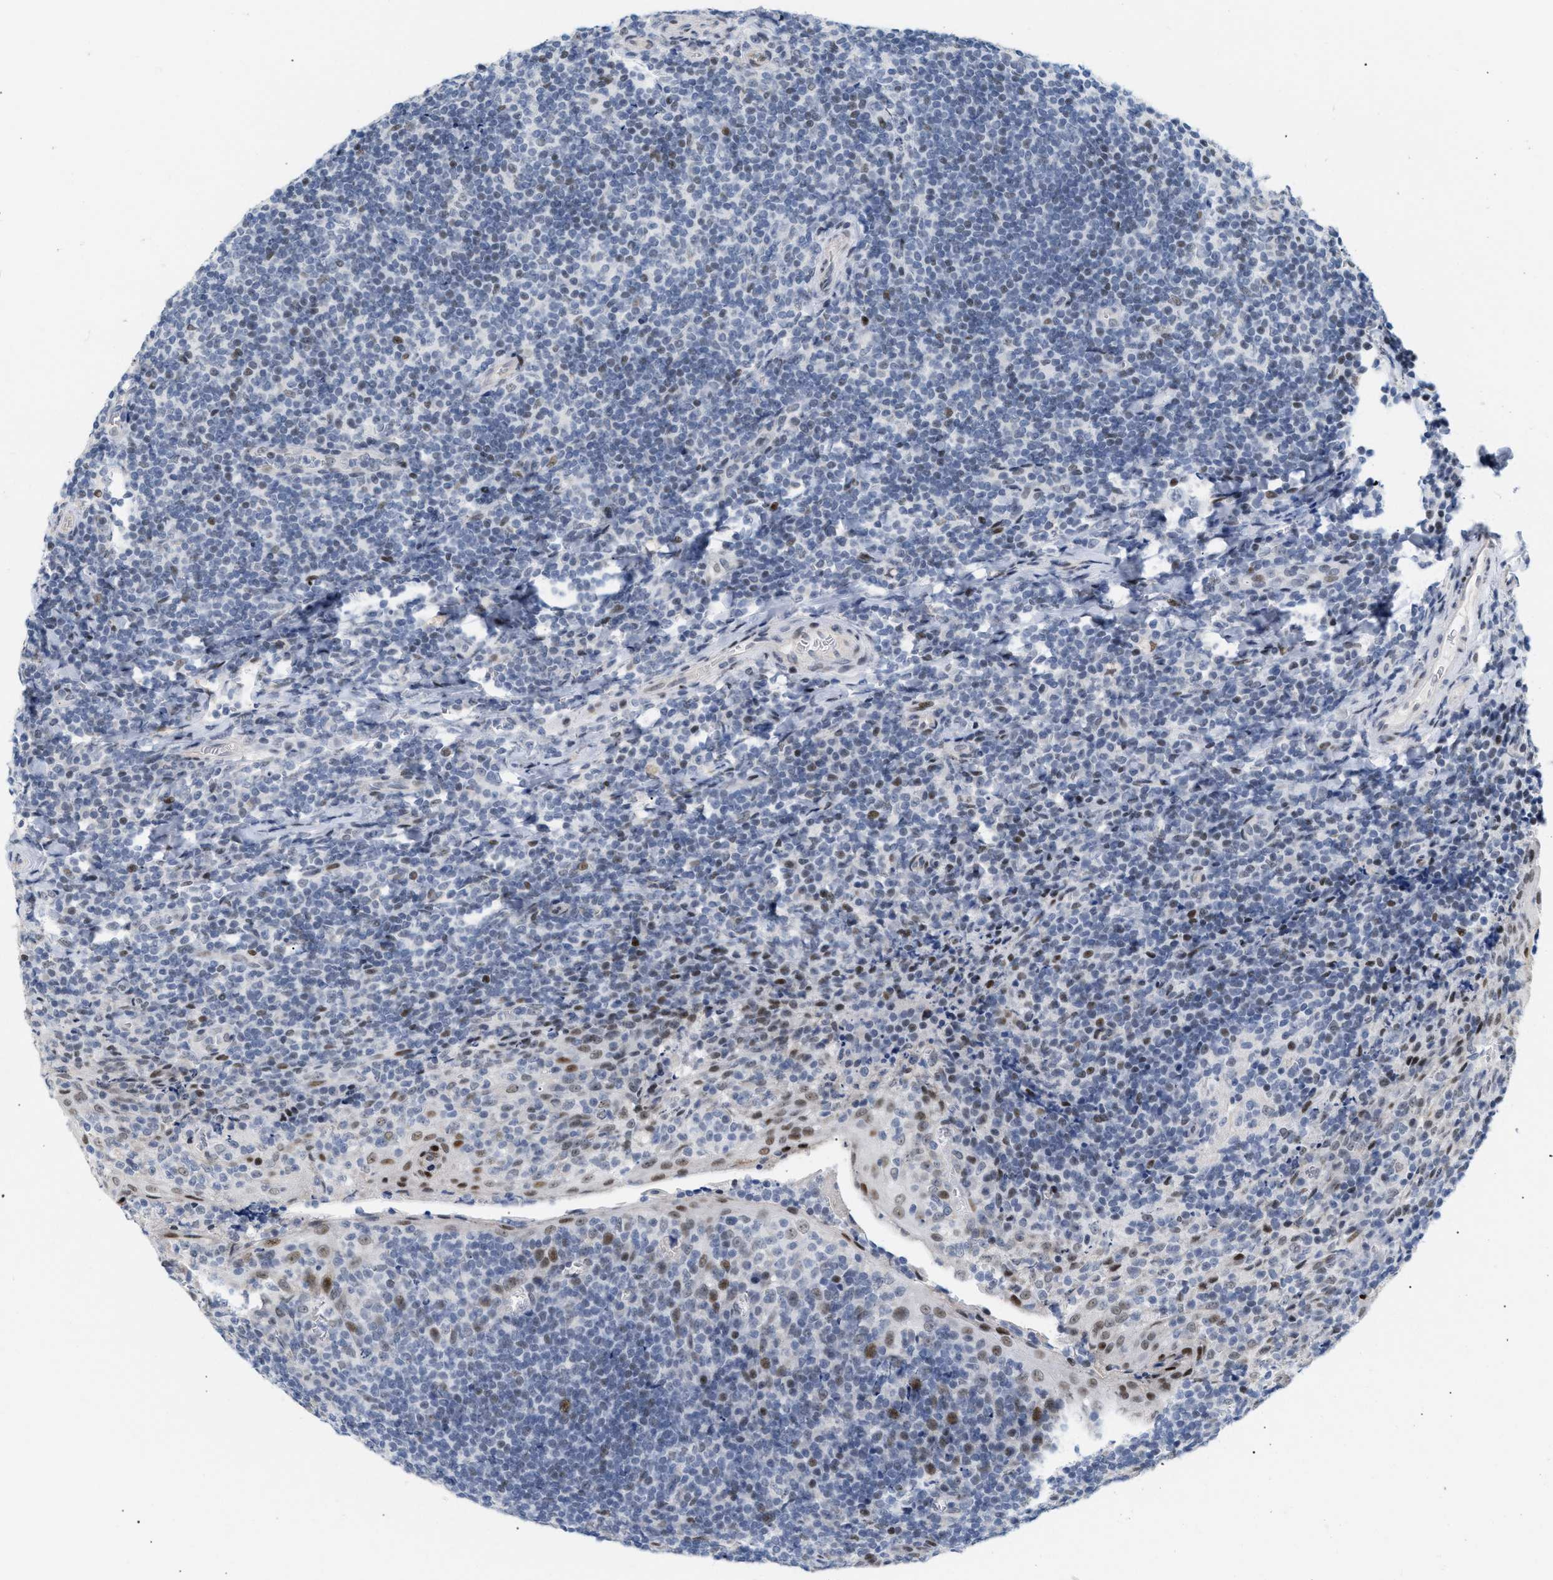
{"staining": {"intensity": "negative", "quantity": "none", "location": "none"}, "tissue": "tonsil", "cell_type": "Germinal center cells", "image_type": "normal", "snomed": [{"axis": "morphology", "description": "Normal tissue, NOS"}, {"axis": "topography", "description": "Tonsil"}], "caption": "IHC histopathology image of unremarkable tonsil: tonsil stained with DAB (3,3'-diaminobenzidine) exhibits no significant protein positivity in germinal center cells.", "gene": "PPARD", "patient": {"sex": "male", "age": 37}}